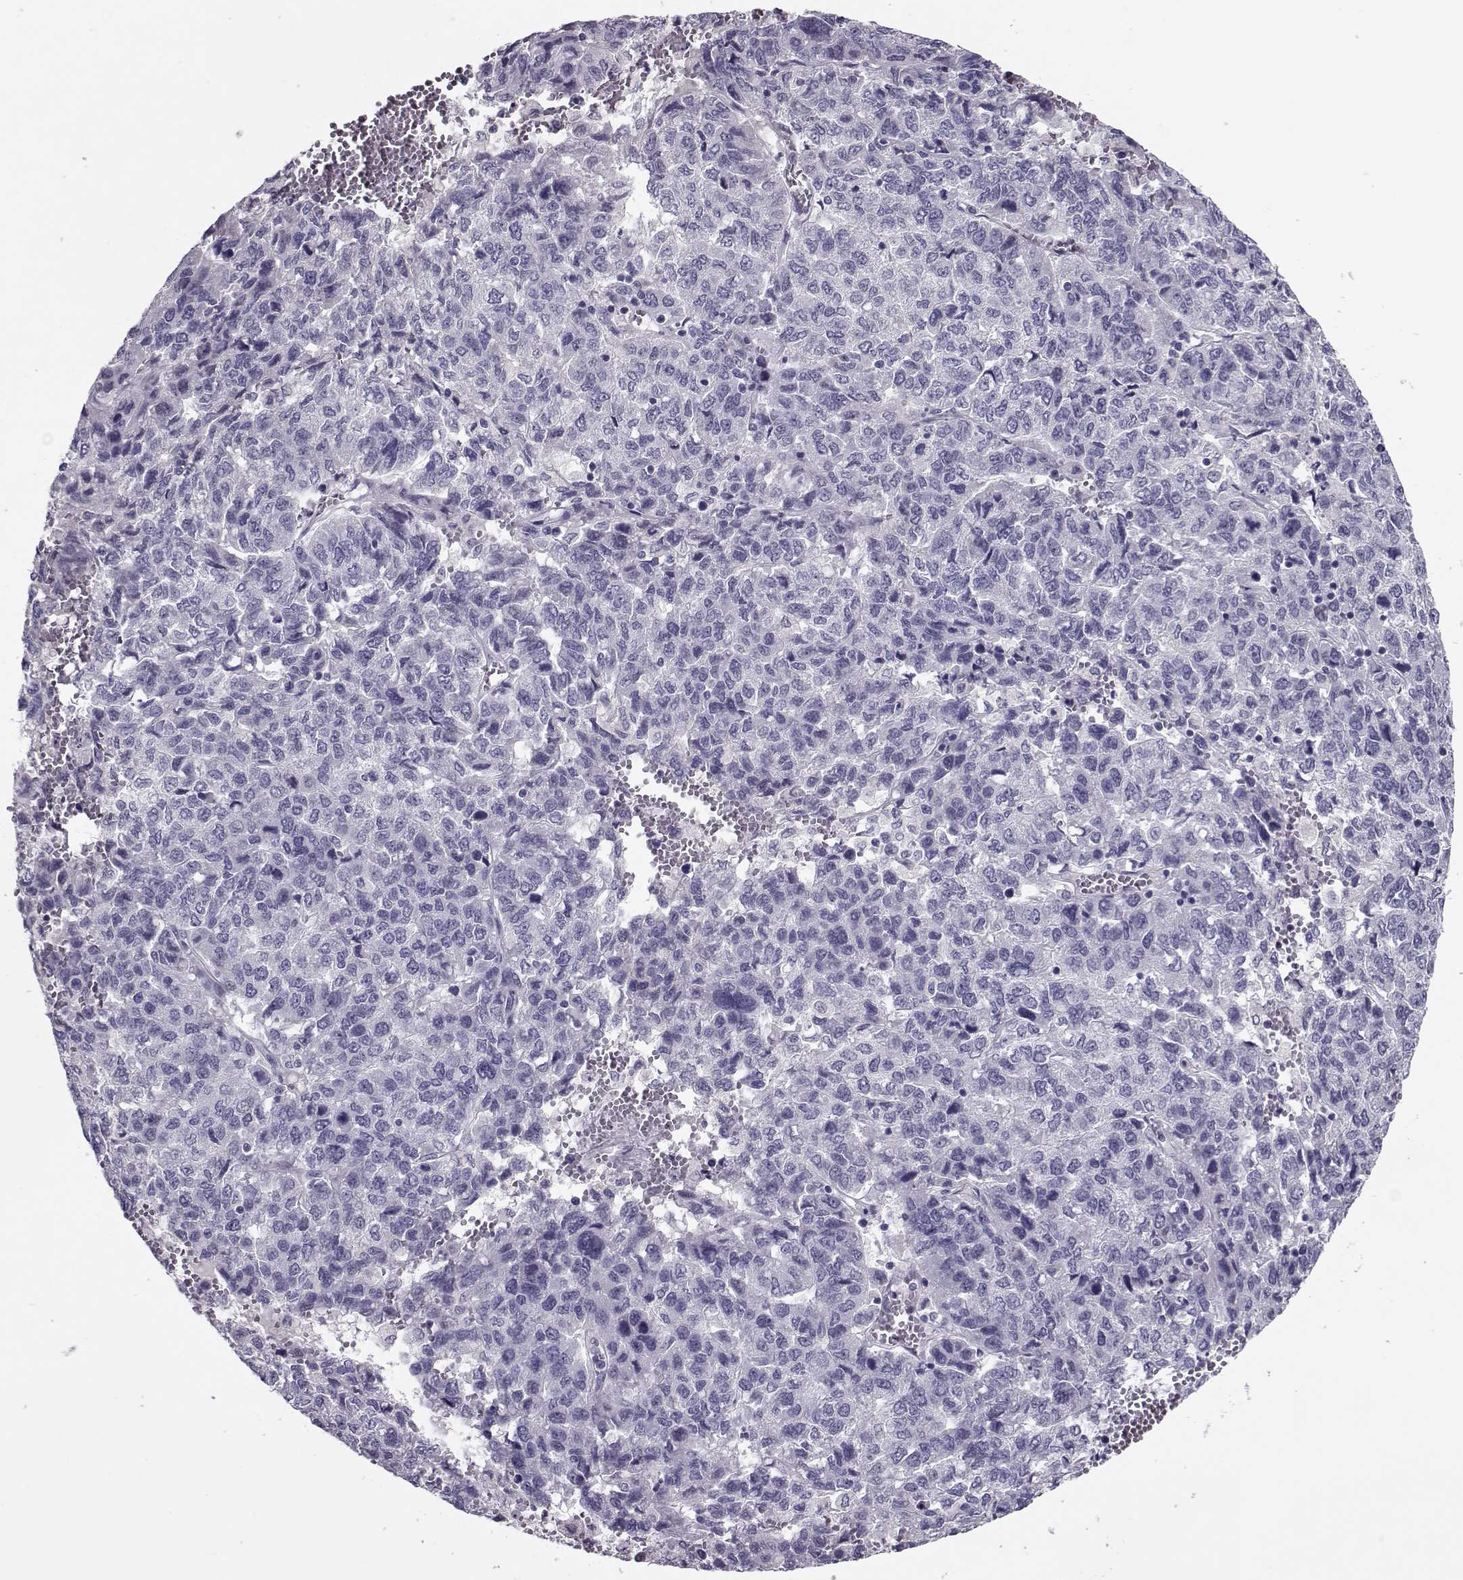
{"staining": {"intensity": "negative", "quantity": "none", "location": "none"}, "tissue": "liver cancer", "cell_type": "Tumor cells", "image_type": "cancer", "snomed": [{"axis": "morphology", "description": "Carcinoma, Hepatocellular, NOS"}, {"axis": "topography", "description": "Liver"}], "caption": "DAB immunohistochemical staining of human liver cancer demonstrates no significant staining in tumor cells.", "gene": "ASRGL1", "patient": {"sex": "male", "age": 69}}